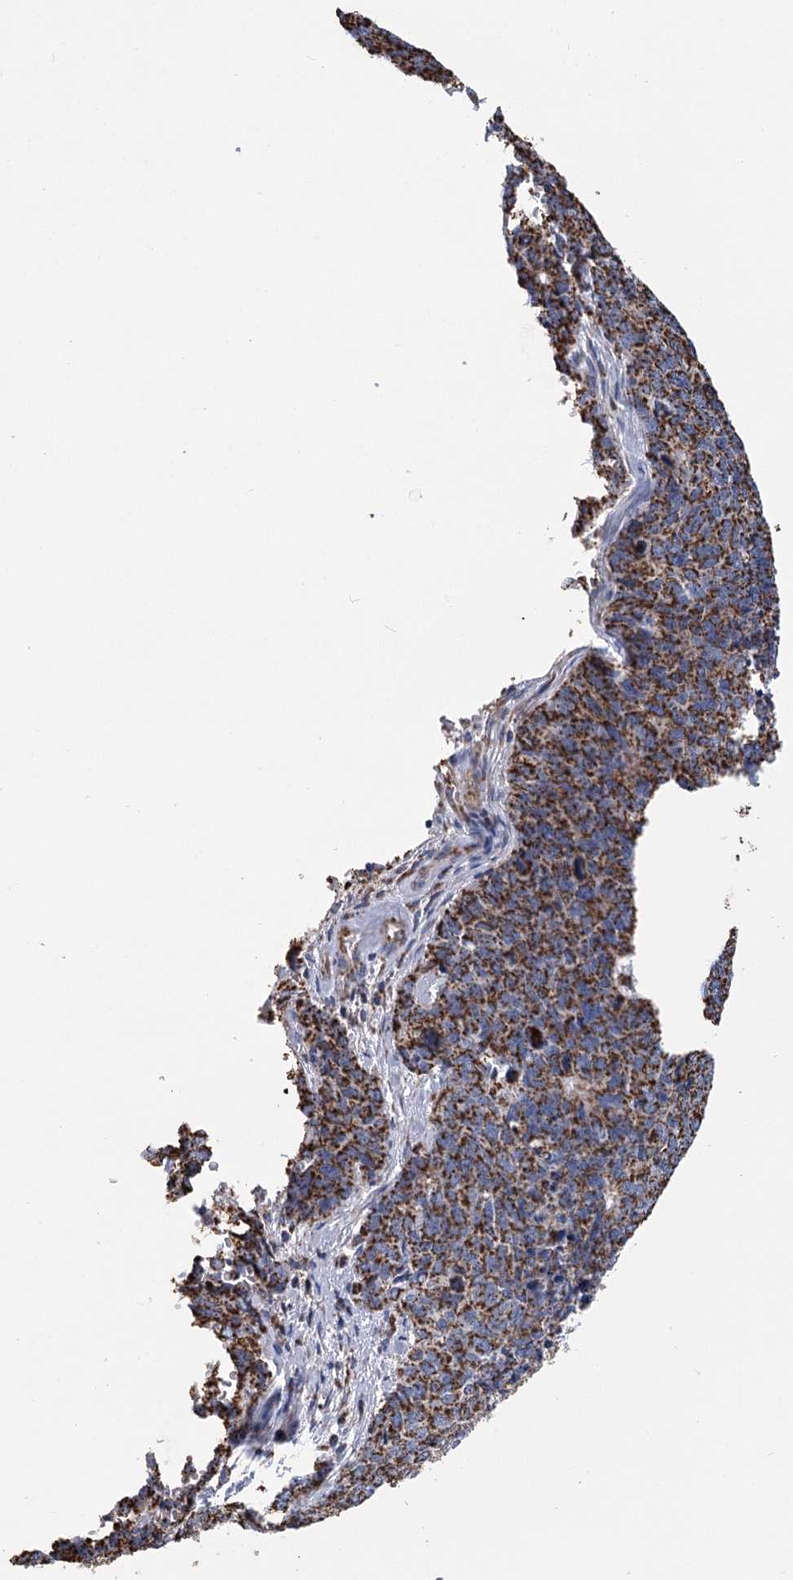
{"staining": {"intensity": "strong", "quantity": ">75%", "location": "cytoplasmic/membranous"}, "tissue": "cervical cancer", "cell_type": "Tumor cells", "image_type": "cancer", "snomed": [{"axis": "morphology", "description": "Squamous cell carcinoma, NOS"}, {"axis": "topography", "description": "Cervix"}], "caption": "An image showing strong cytoplasmic/membranous expression in approximately >75% of tumor cells in cervical cancer, as visualized by brown immunohistochemical staining.", "gene": "CCDC73", "patient": {"sex": "female", "age": 63}}